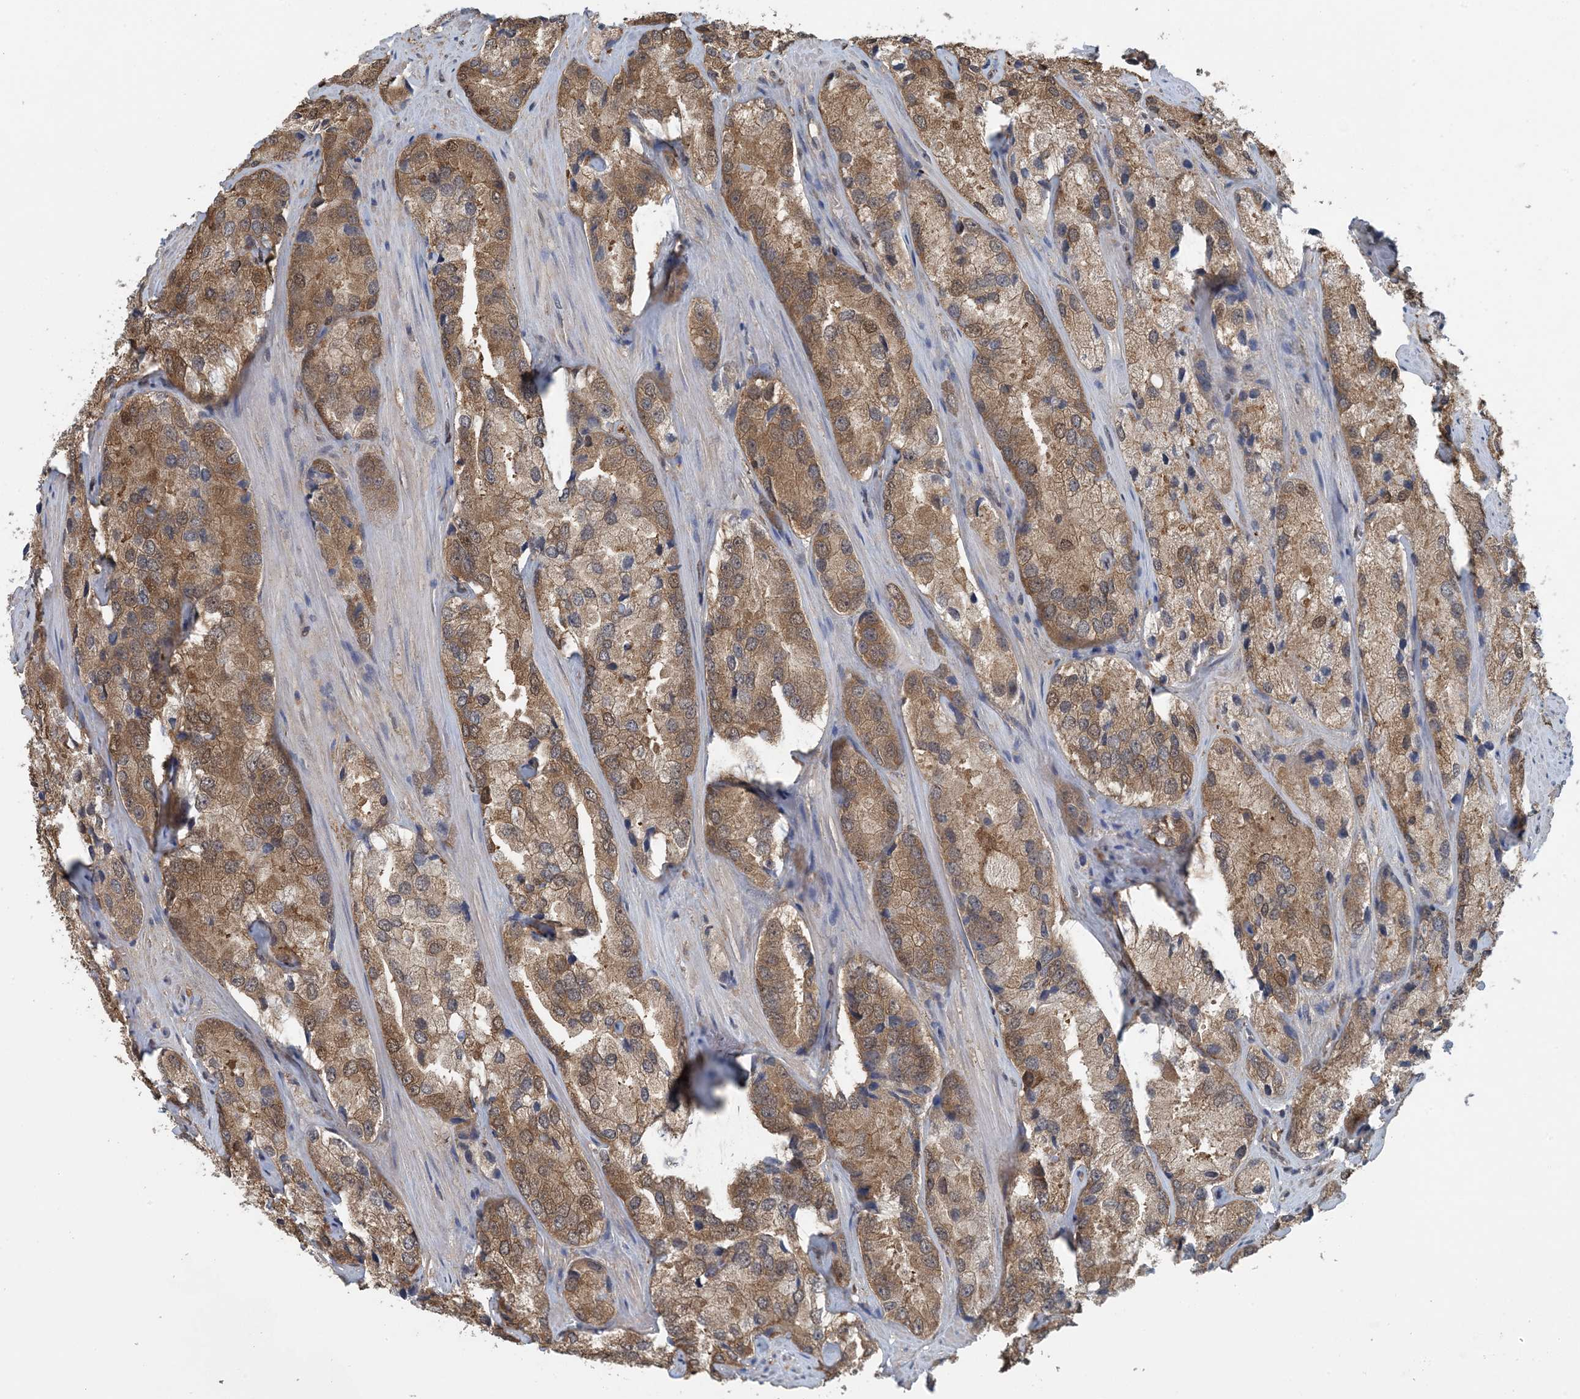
{"staining": {"intensity": "moderate", "quantity": ">75%", "location": "cytoplasmic/membranous,nuclear"}, "tissue": "prostate cancer", "cell_type": "Tumor cells", "image_type": "cancer", "snomed": [{"axis": "morphology", "description": "Adenocarcinoma, High grade"}, {"axis": "topography", "description": "Prostate"}], "caption": "Protein staining of prostate high-grade adenocarcinoma tissue reveals moderate cytoplasmic/membranous and nuclear positivity in approximately >75% of tumor cells. The protein is shown in brown color, while the nuclei are stained blue.", "gene": "HIKESHI", "patient": {"sex": "male", "age": 66}}